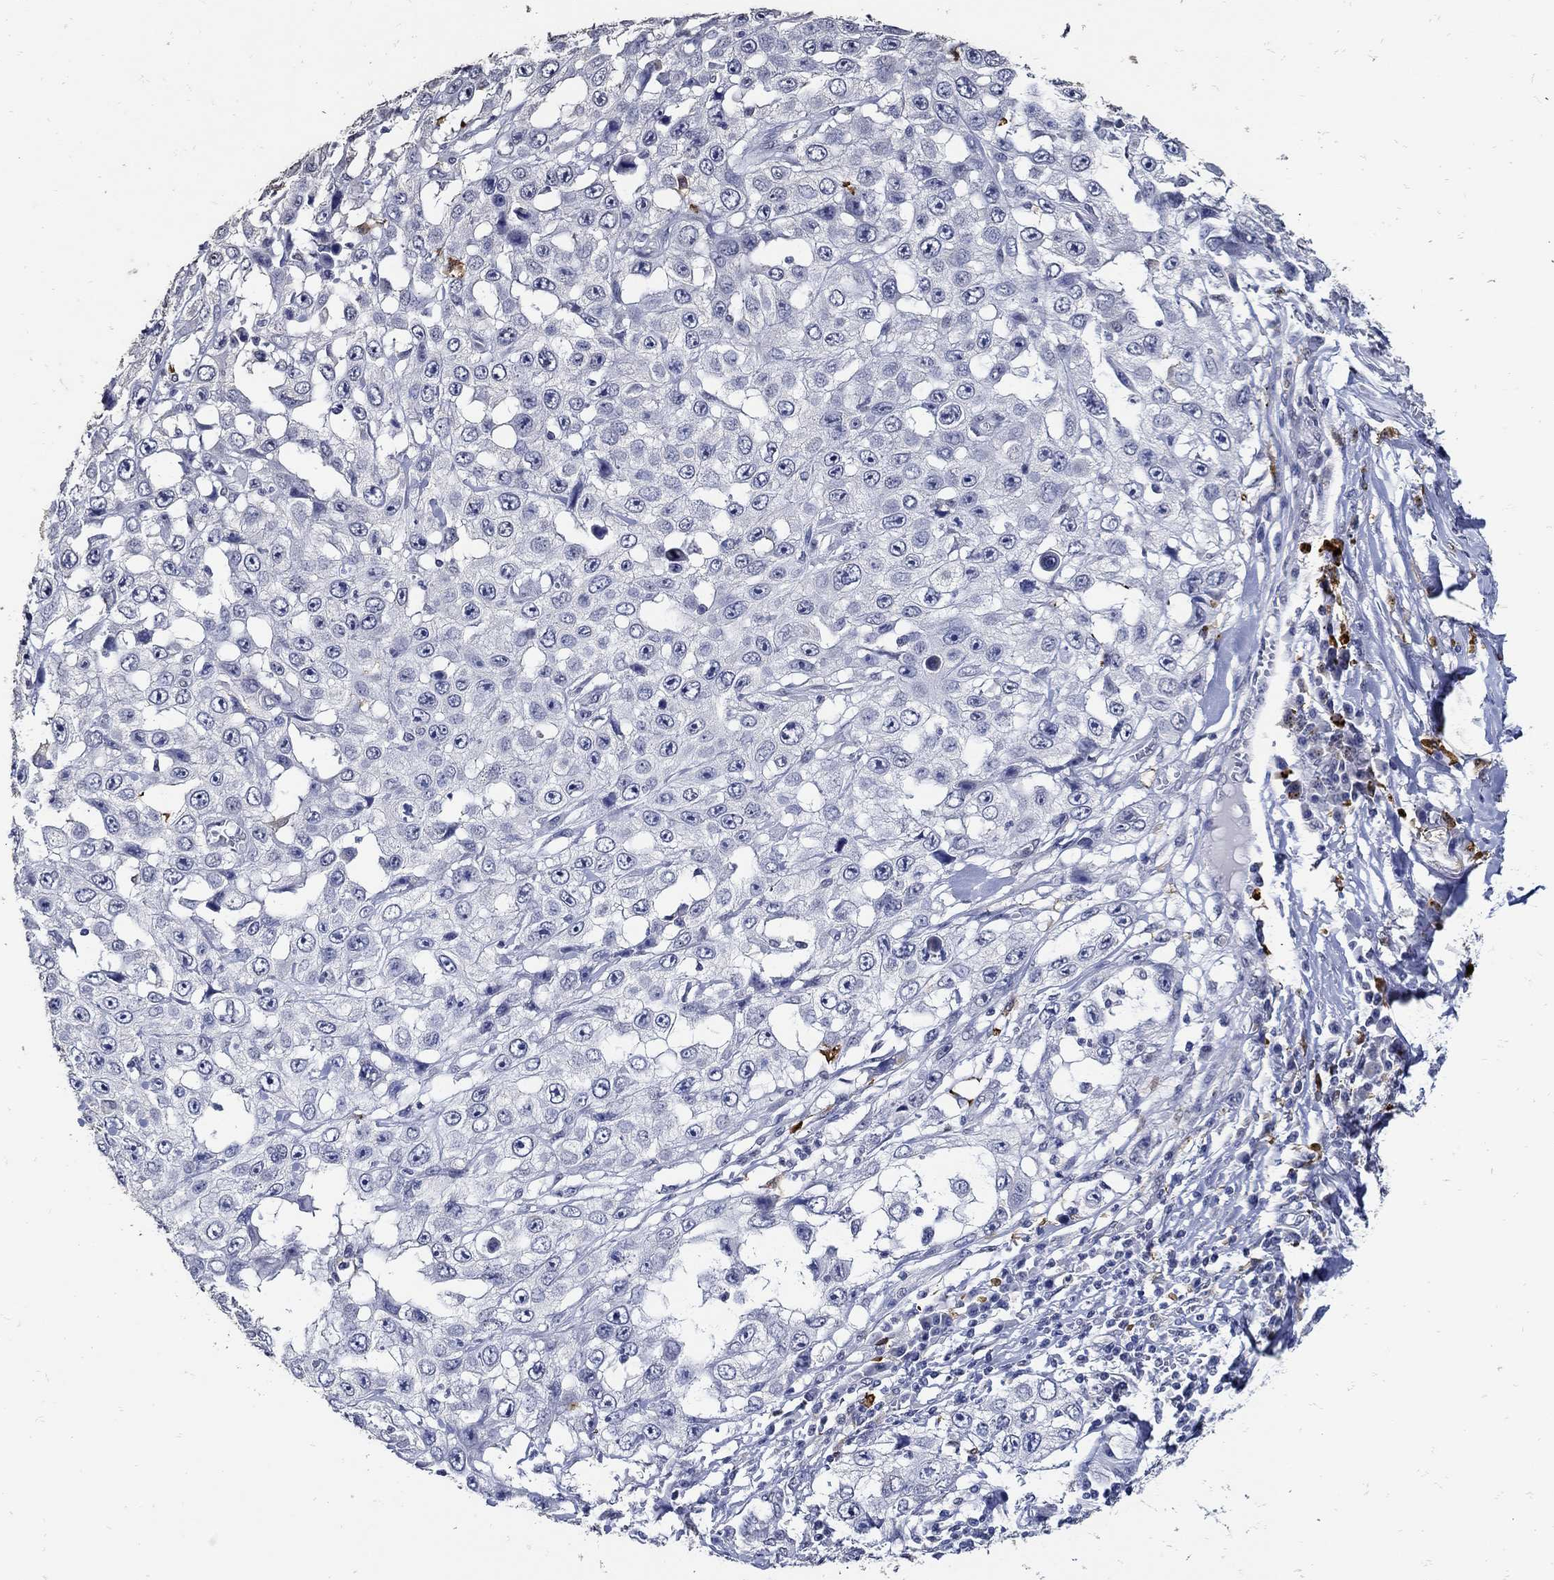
{"staining": {"intensity": "negative", "quantity": "none", "location": "none"}, "tissue": "skin cancer", "cell_type": "Tumor cells", "image_type": "cancer", "snomed": [{"axis": "morphology", "description": "Squamous cell carcinoma, NOS"}, {"axis": "topography", "description": "Skin"}], "caption": "IHC image of human skin cancer (squamous cell carcinoma) stained for a protein (brown), which demonstrates no staining in tumor cells. The staining is performed using DAB (3,3'-diaminobenzidine) brown chromogen with nuclei counter-stained in using hematoxylin.", "gene": "KCNN3", "patient": {"sex": "male", "age": 82}}